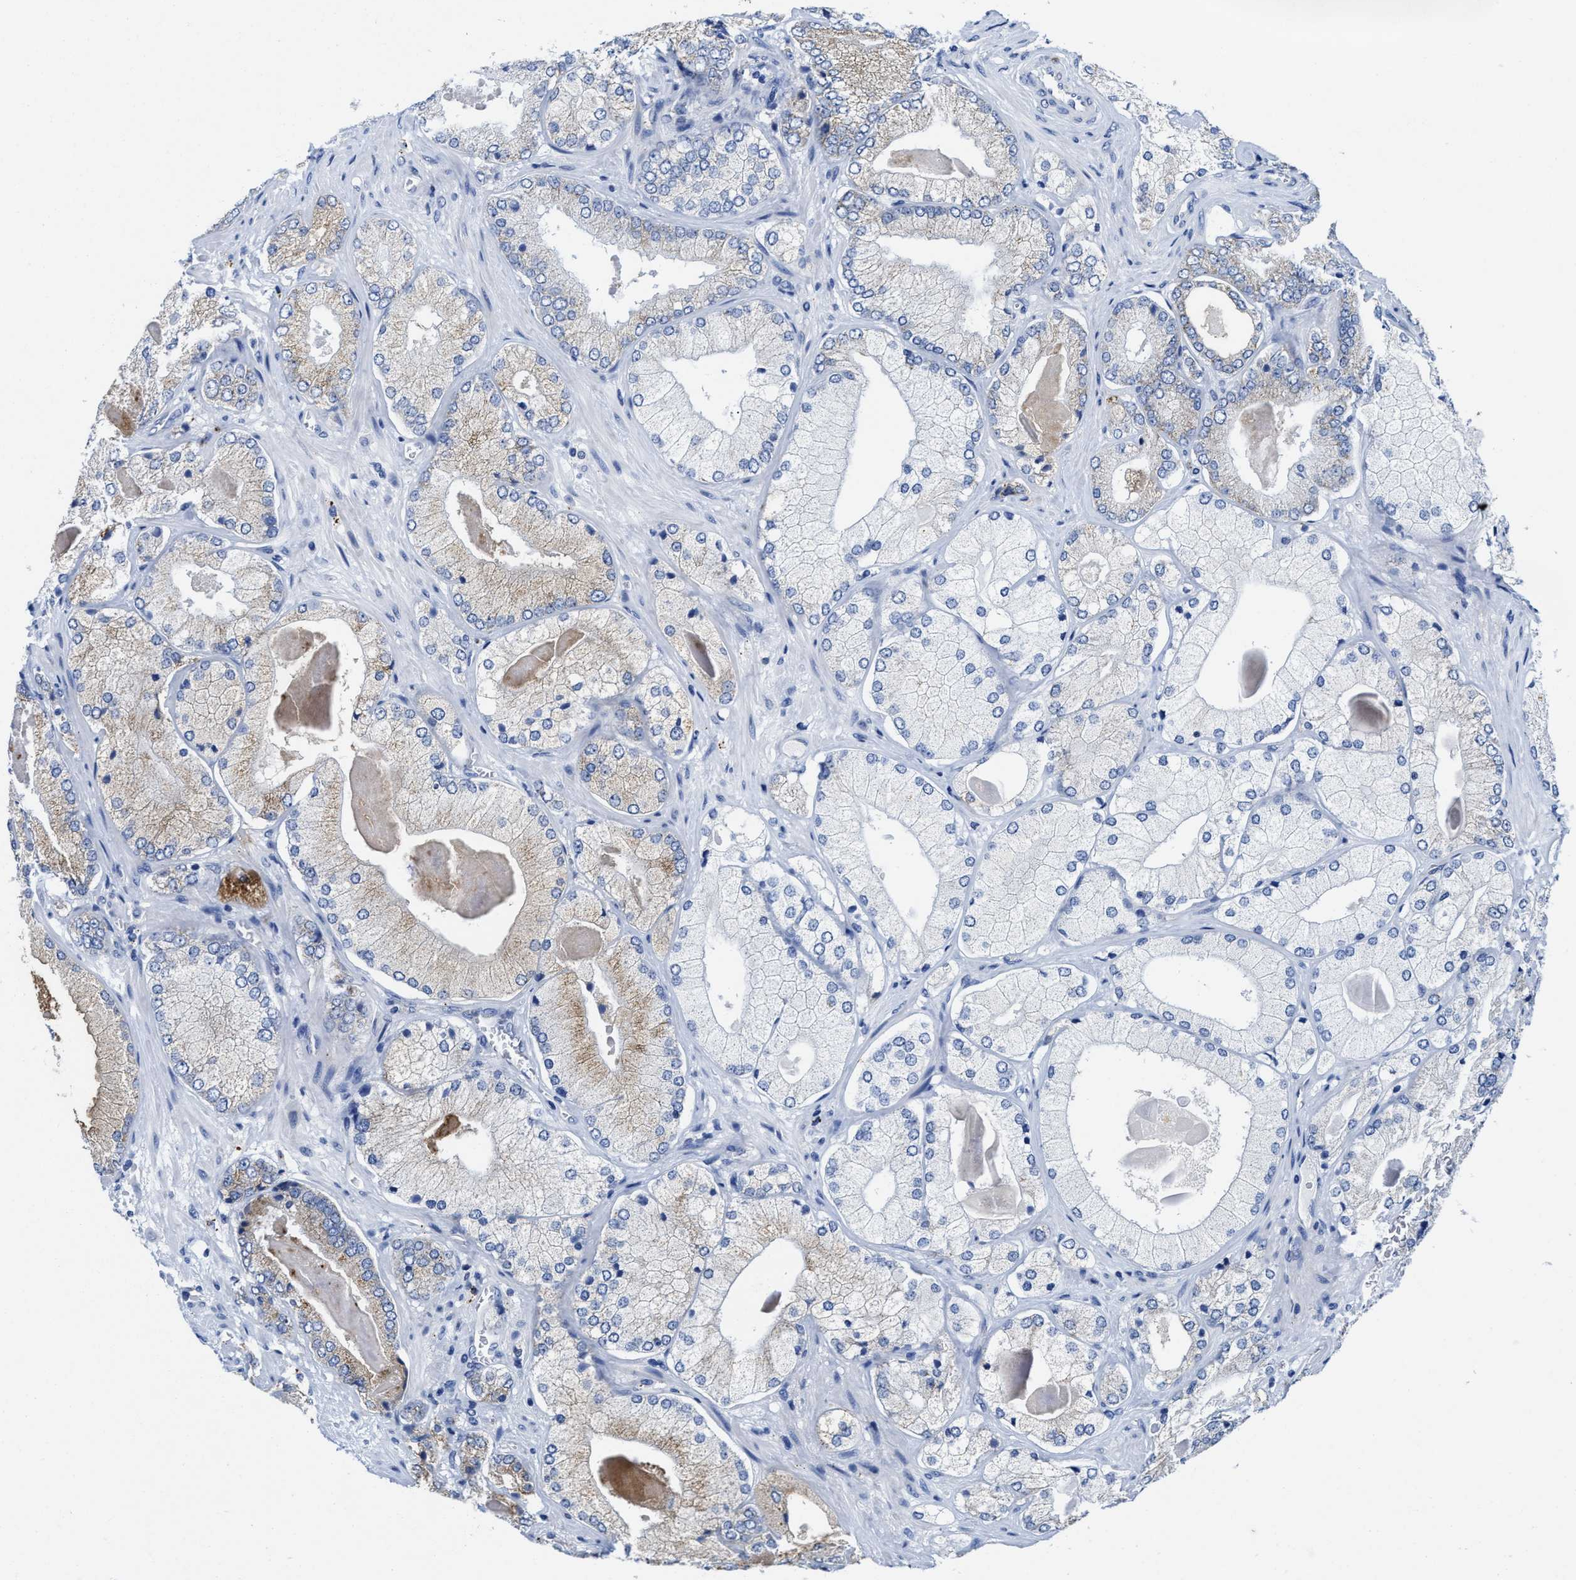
{"staining": {"intensity": "weak", "quantity": "25%-75%", "location": "cytoplasmic/membranous"}, "tissue": "prostate cancer", "cell_type": "Tumor cells", "image_type": "cancer", "snomed": [{"axis": "morphology", "description": "Adenocarcinoma, Low grade"}, {"axis": "topography", "description": "Prostate"}], "caption": "Weak cytoplasmic/membranous positivity for a protein is seen in approximately 25%-75% of tumor cells of prostate low-grade adenocarcinoma using immunohistochemistry (IHC).", "gene": "TBRG4", "patient": {"sex": "male", "age": 65}}